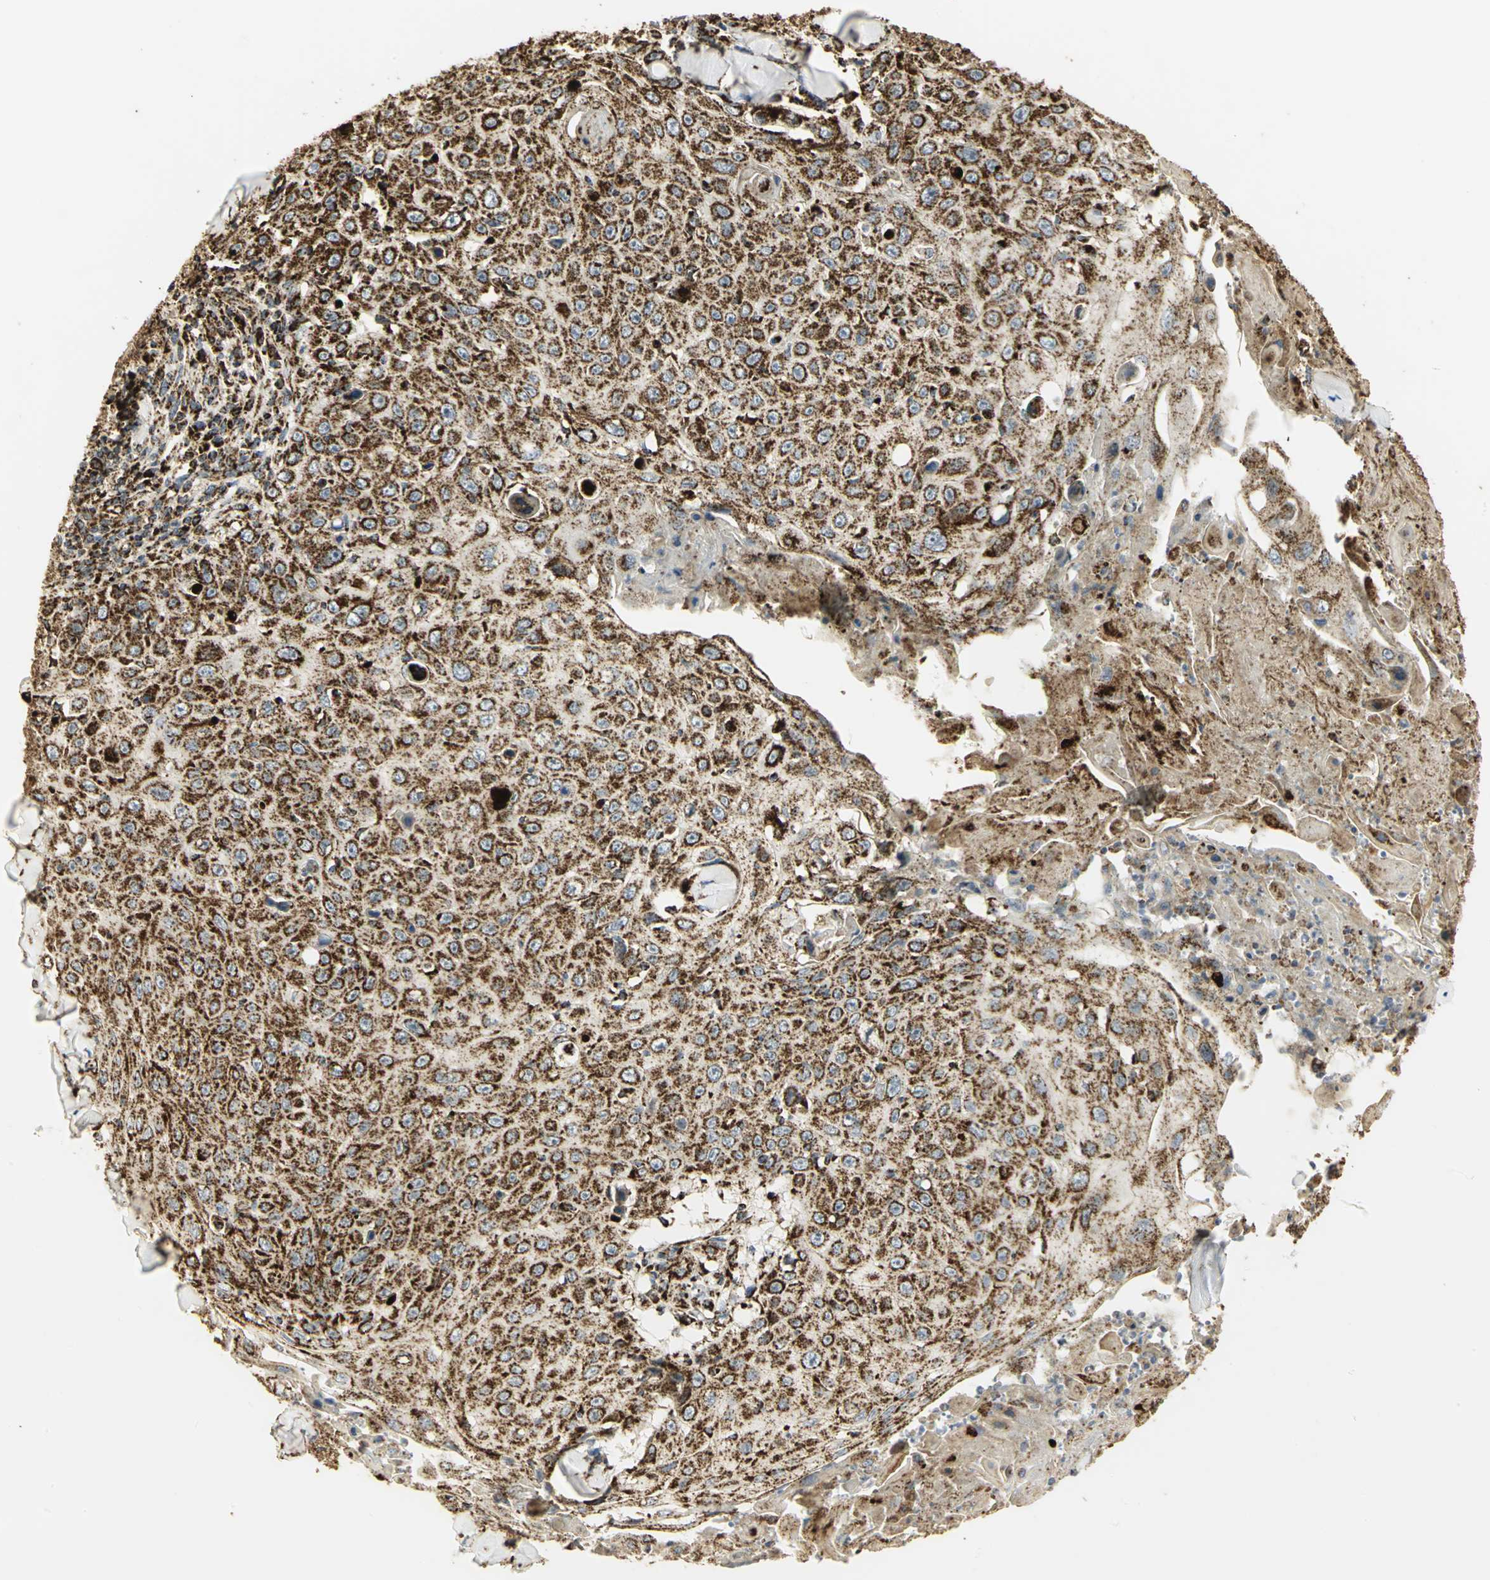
{"staining": {"intensity": "strong", "quantity": ">75%", "location": "cytoplasmic/membranous"}, "tissue": "skin cancer", "cell_type": "Tumor cells", "image_type": "cancer", "snomed": [{"axis": "morphology", "description": "Squamous cell carcinoma, NOS"}, {"axis": "topography", "description": "Skin"}], "caption": "Protein staining of skin cancer tissue displays strong cytoplasmic/membranous positivity in approximately >75% of tumor cells.", "gene": "VDAC1", "patient": {"sex": "male", "age": 86}}